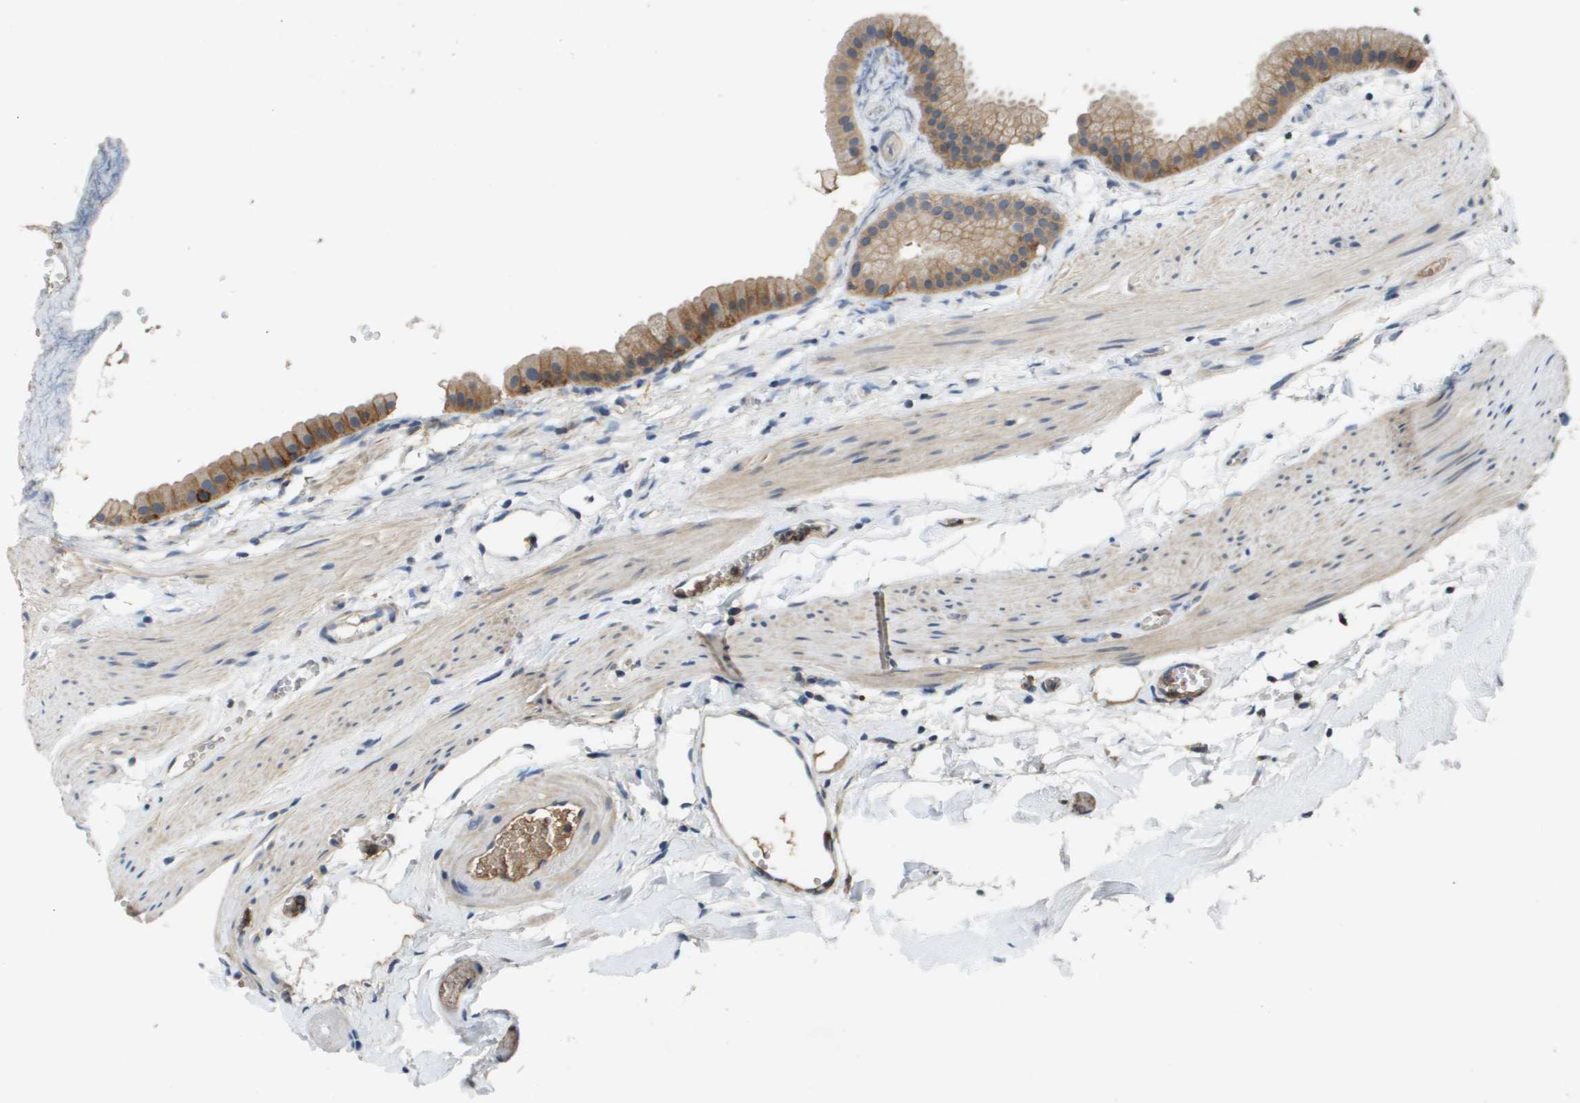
{"staining": {"intensity": "moderate", "quantity": ">75%", "location": "cytoplasmic/membranous"}, "tissue": "gallbladder", "cell_type": "Glandular cells", "image_type": "normal", "snomed": [{"axis": "morphology", "description": "Normal tissue, NOS"}, {"axis": "topography", "description": "Gallbladder"}], "caption": "A brown stain shows moderate cytoplasmic/membranous positivity of a protein in glandular cells of benign gallbladder. Nuclei are stained in blue.", "gene": "SLC16A3", "patient": {"sex": "female", "age": 64}}